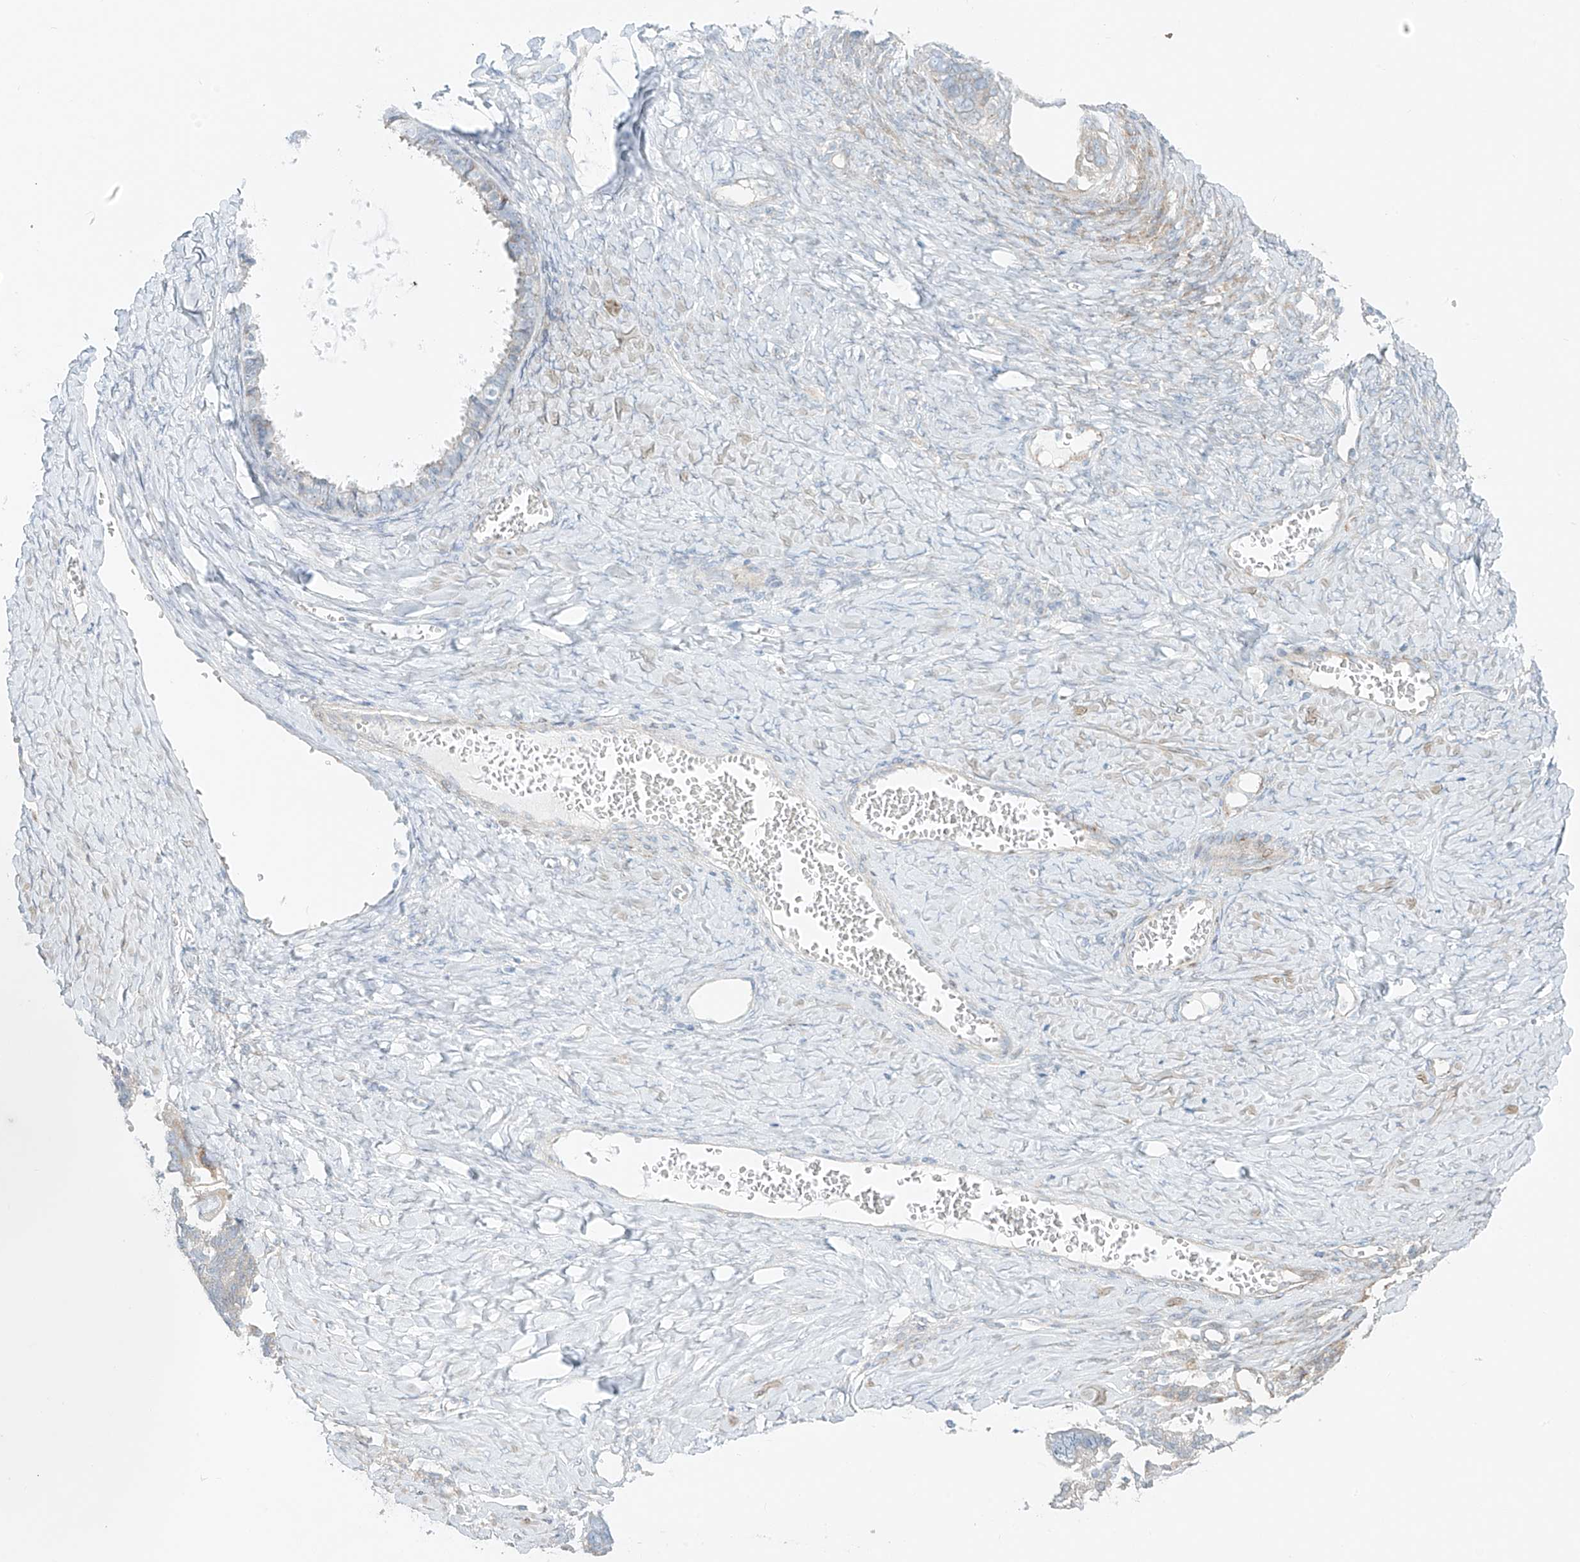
{"staining": {"intensity": "negative", "quantity": "none", "location": "none"}, "tissue": "ovarian cancer", "cell_type": "Tumor cells", "image_type": "cancer", "snomed": [{"axis": "morphology", "description": "Cystadenocarcinoma, serous, NOS"}, {"axis": "topography", "description": "Ovary"}], "caption": "IHC of human ovarian cancer (serous cystadenocarcinoma) displays no staining in tumor cells.", "gene": "EIPR1", "patient": {"sex": "female", "age": 79}}